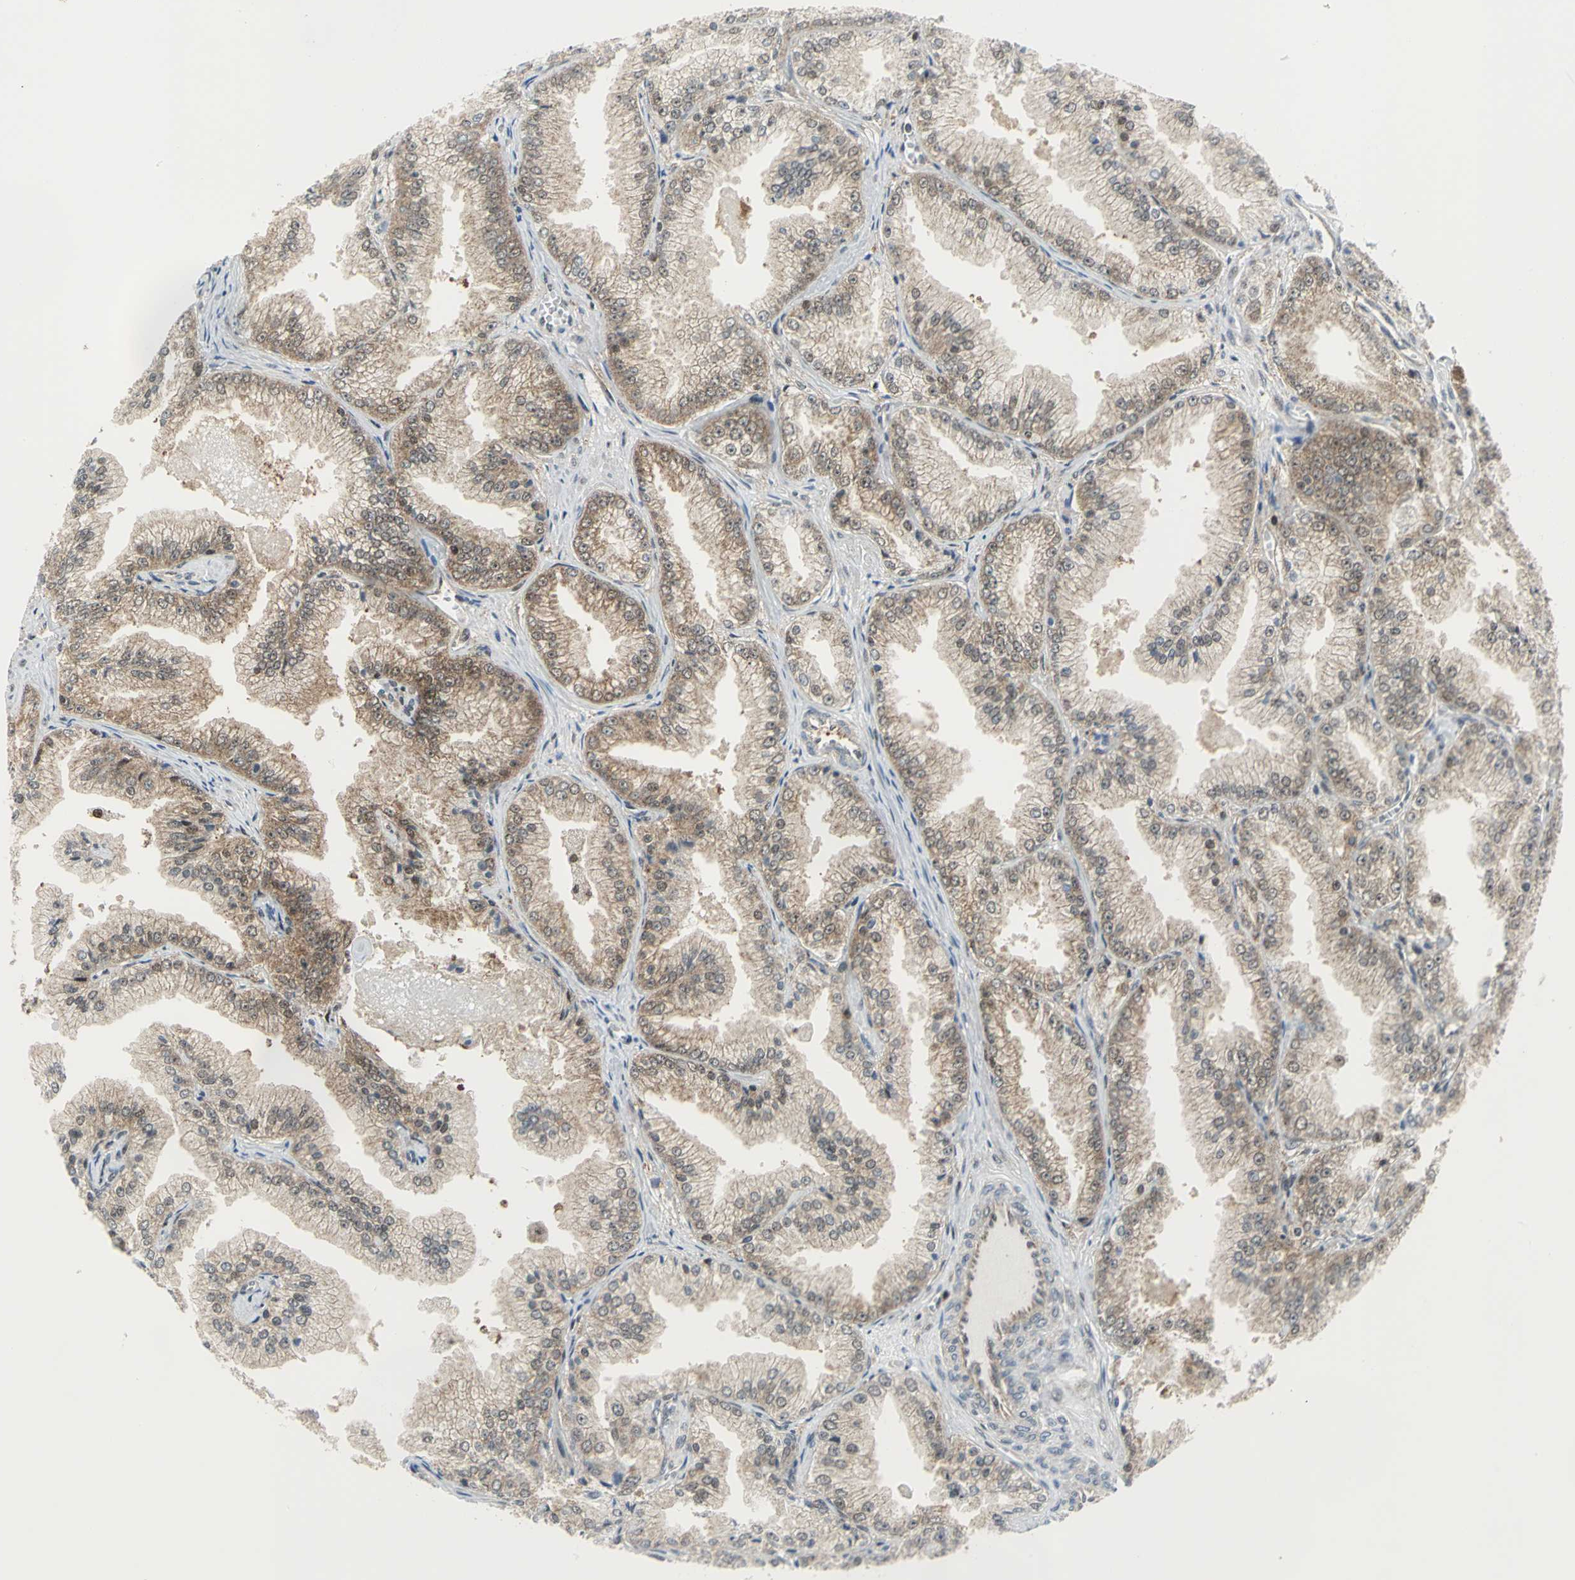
{"staining": {"intensity": "weak", "quantity": ">75%", "location": "cytoplasmic/membranous"}, "tissue": "prostate cancer", "cell_type": "Tumor cells", "image_type": "cancer", "snomed": [{"axis": "morphology", "description": "Adenocarcinoma, High grade"}, {"axis": "topography", "description": "Prostate"}], "caption": "Immunohistochemical staining of high-grade adenocarcinoma (prostate) demonstrates low levels of weak cytoplasmic/membranous staining in approximately >75% of tumor cells.", "gene": "PSMA4", "patient": {"sex": "male", "age": 61}}